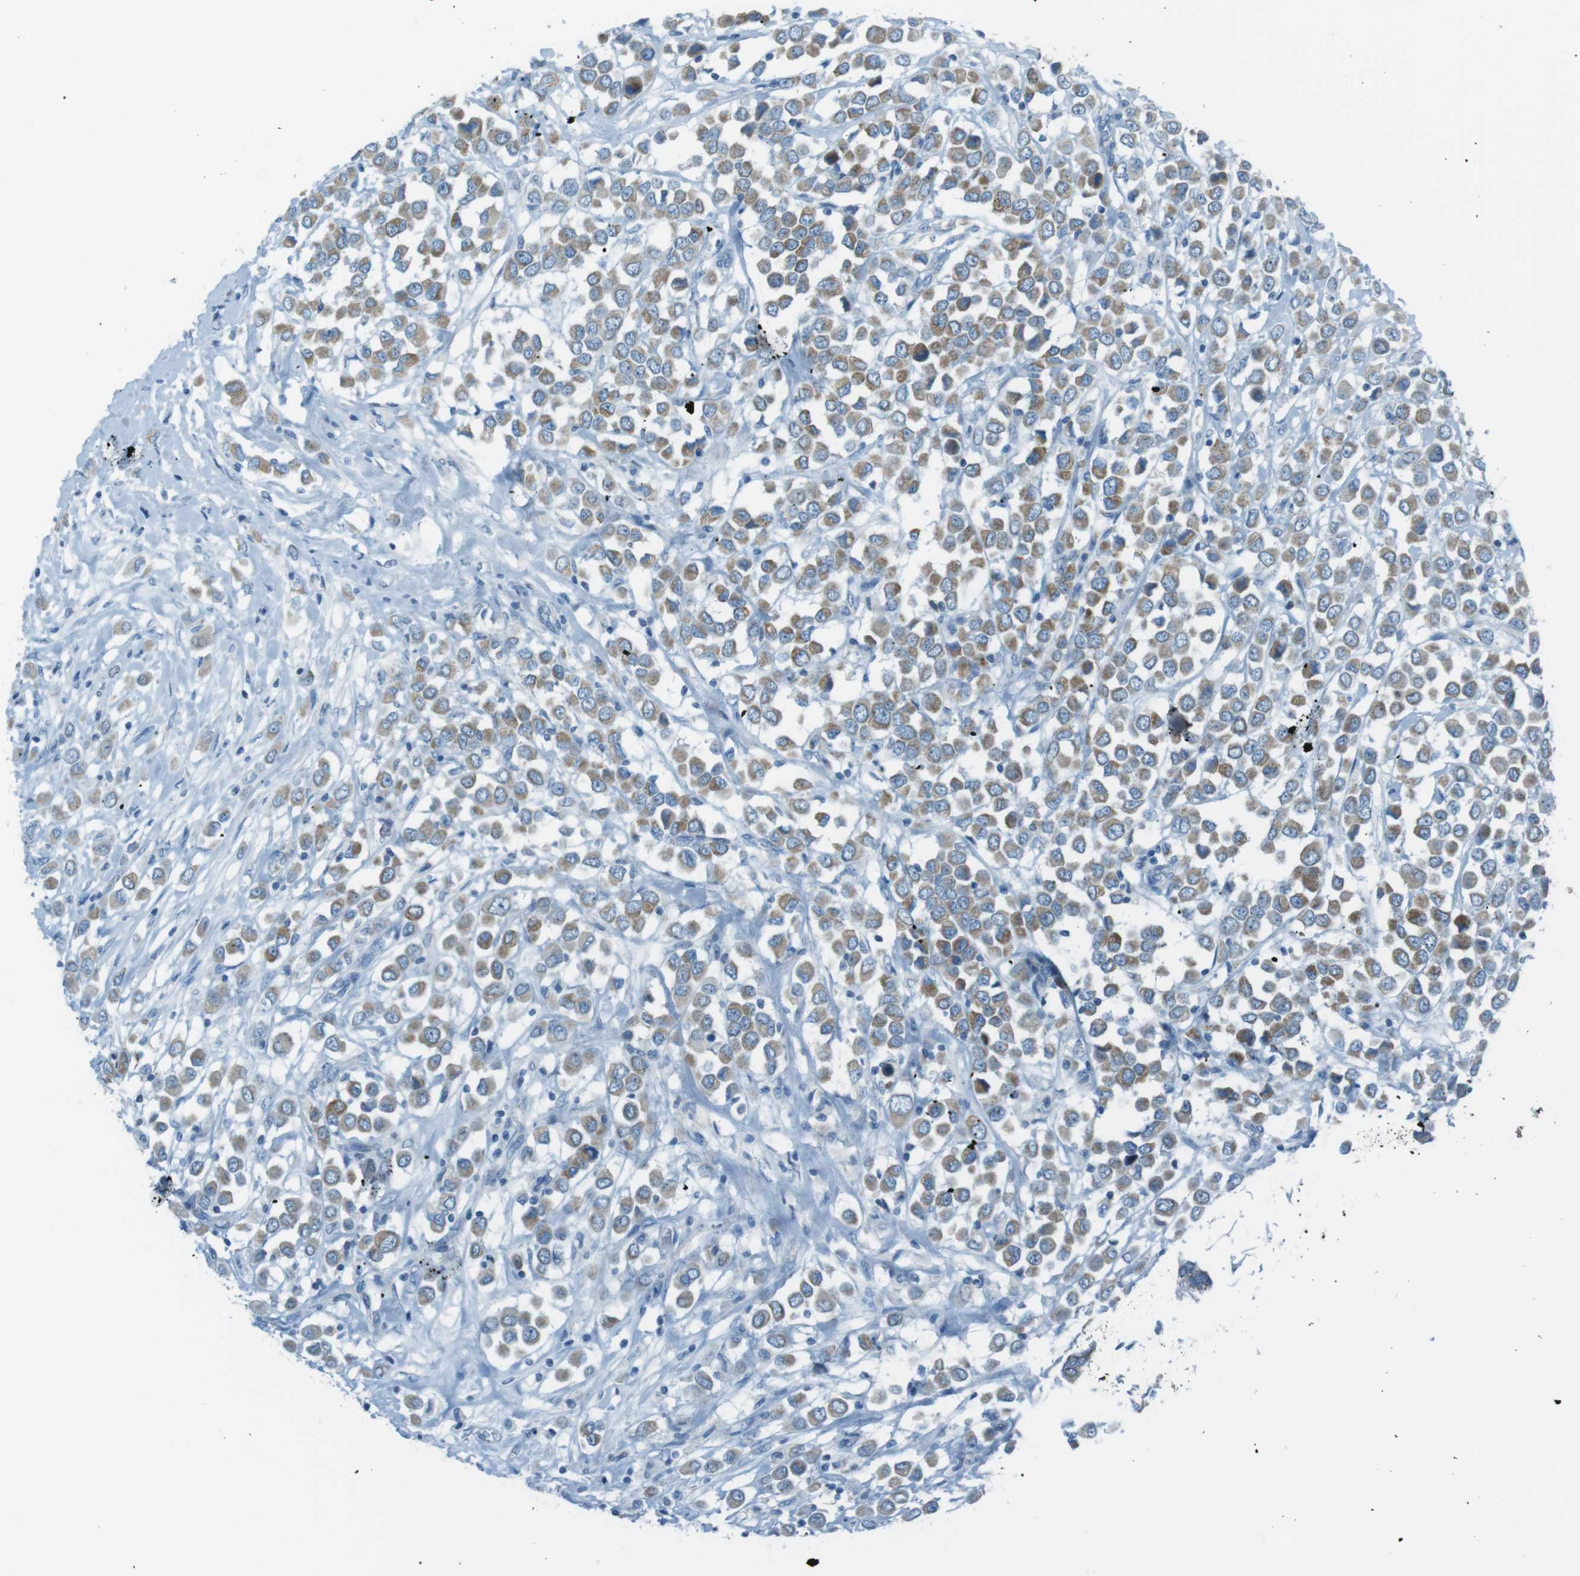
{"staining": {"intensity": "weak", "quantity": ">75%", "location": "cytoplasmic/membranous"}, "tissue": "breast cancer", "cell_type": "Tumor cells", "image_type": "cancer", "snomed": [{"axis": "morphology", "description": "Duct carcinoma"}, {"axis": "topography", "description": "Breast"}], "caption": "Human breast cancer stained with a brown dye demonstrates weak cytoplasmic/membranous positive staining in approximately >75% of tumor cells.", "gene": "DNAJA3", "patient": {"sex": "female", "age": 61}}